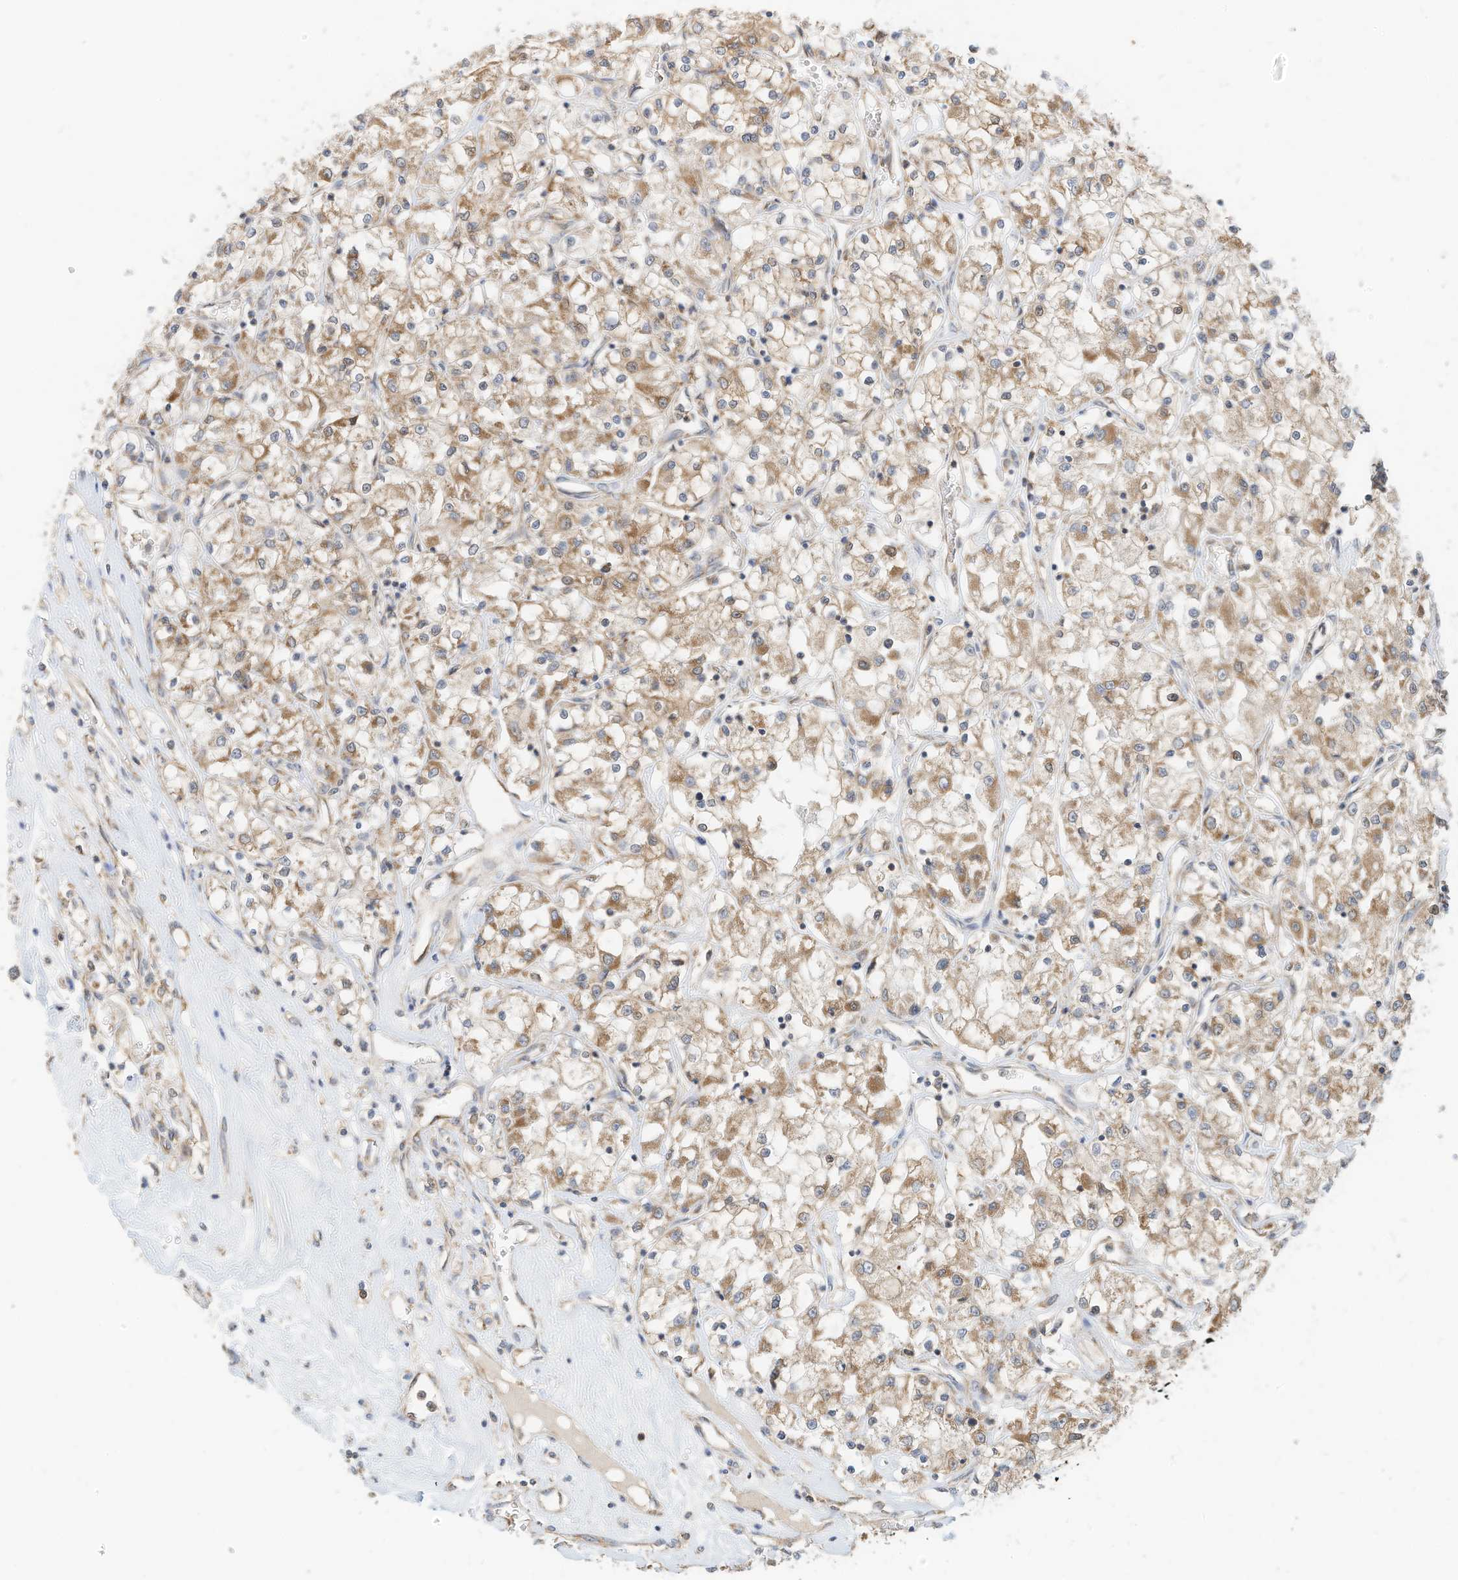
{"staining": {"intensity": "moderate", "quantity": "25%-75%", "location": "cytoplasmic/membranous"}, "tissue": "renal cancer", "cell_type": "Tumor cells", "image_type": "cancer", "snomed": [{"axis": "morphology", "description": "Adenocarcinoma, NOS"}, {"axis": "topography", "description": "Kidney"}], "caption": "There is medium levels of moderate cytoplasmic/membranous expression in tumor cells of renal cancer (adenocarcinoma), as demonstrated by immunohistochemical staining (brown color).", "gene": "METTL6", "patient": {"sex": "female", "age": 59}}